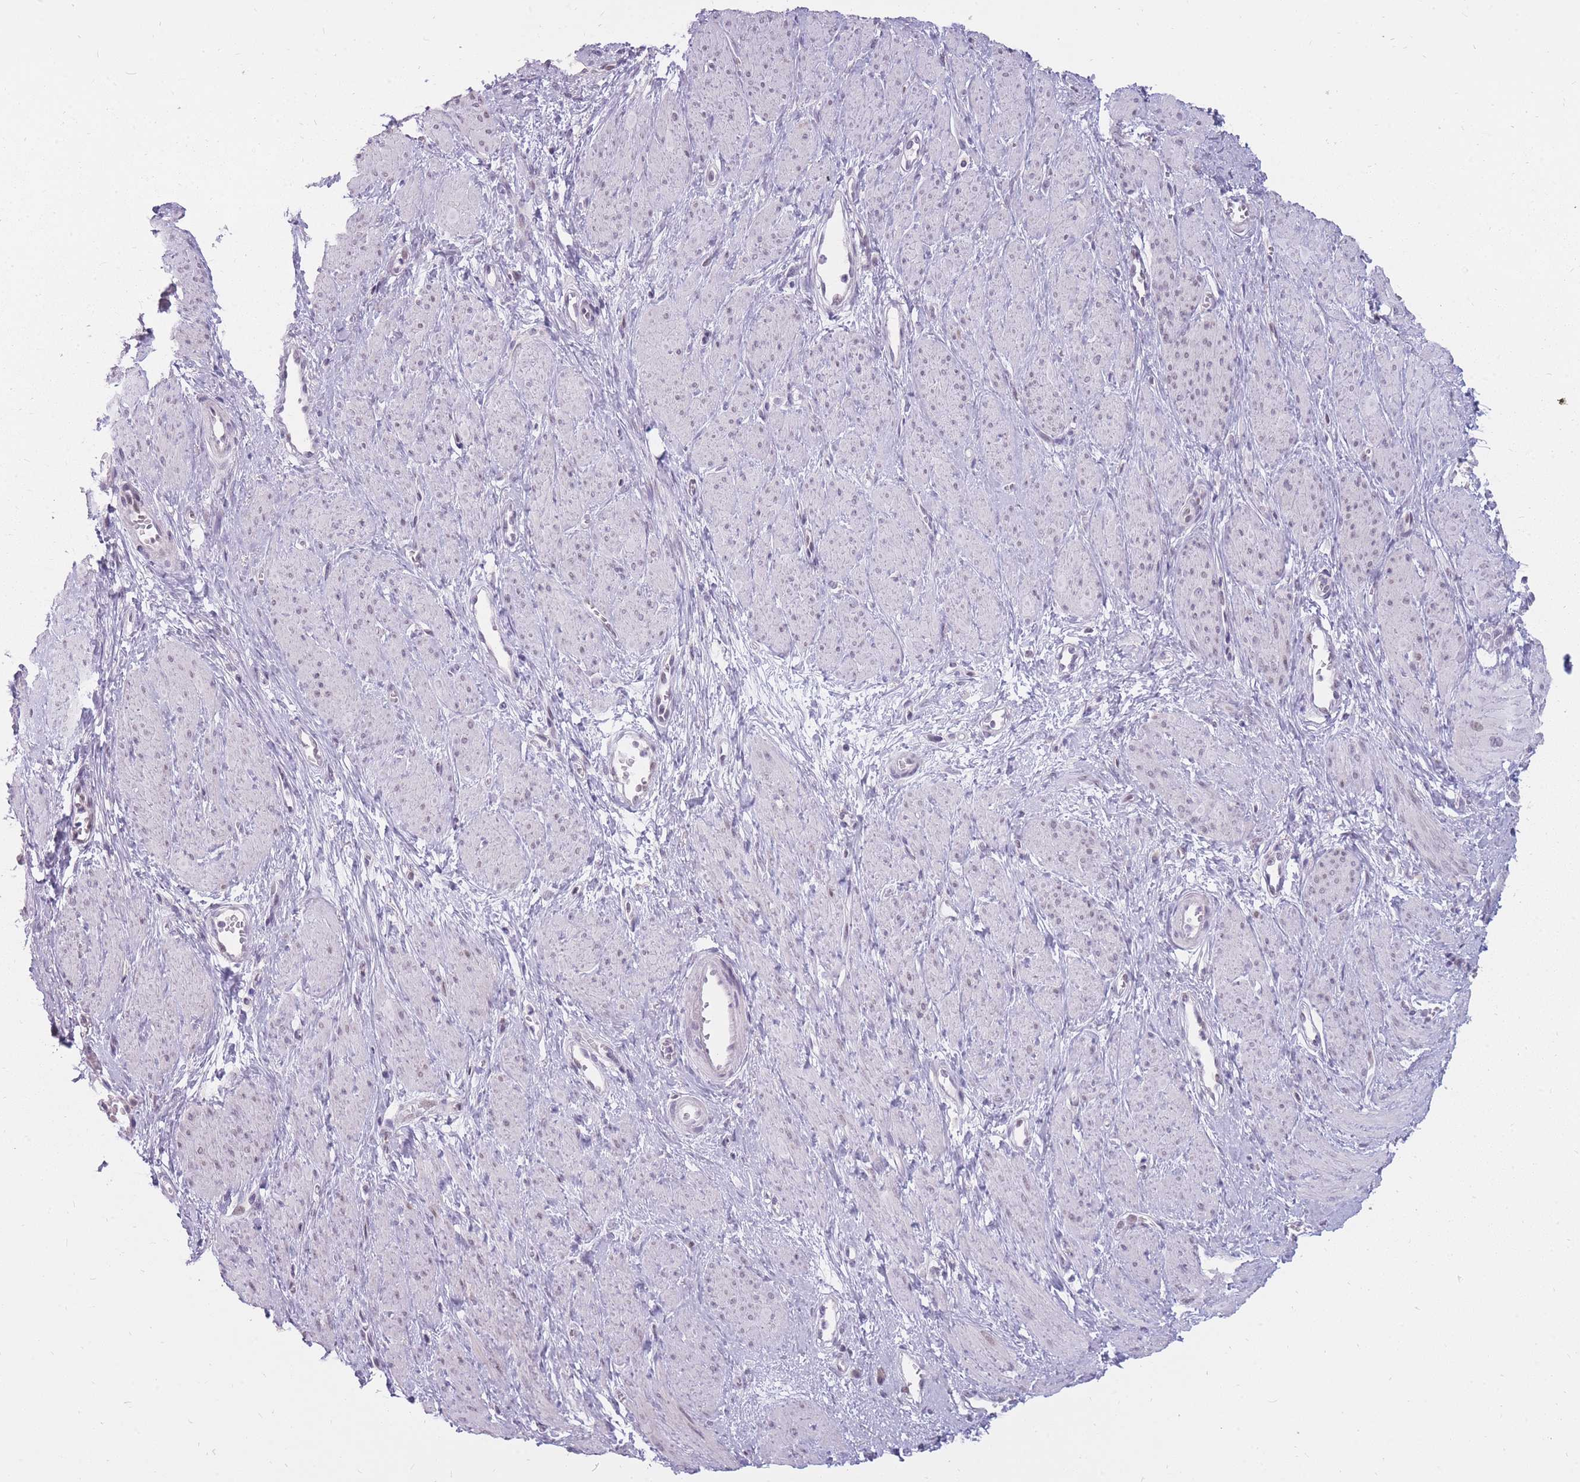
{"staining": {"intensity": "negative", "quantity": "none", "location": "none"}, "tissue": "smooth muscle", "cell_type": "Smooth muscle cells", "image_type": "normal", "snomed": [{"axis": "morphology", "description": "Normal tissue, NOS"}, {"axis": "topography", "description": "Smooth muscle"}, {"axis": "topography", "description": "Uterus"}], "caption": "Smooth muscle stained for a protein using IHC shows no expression smooth muscle cells.", "gene": "POM121C", "patient": {"sex": "female", "age": 39}}